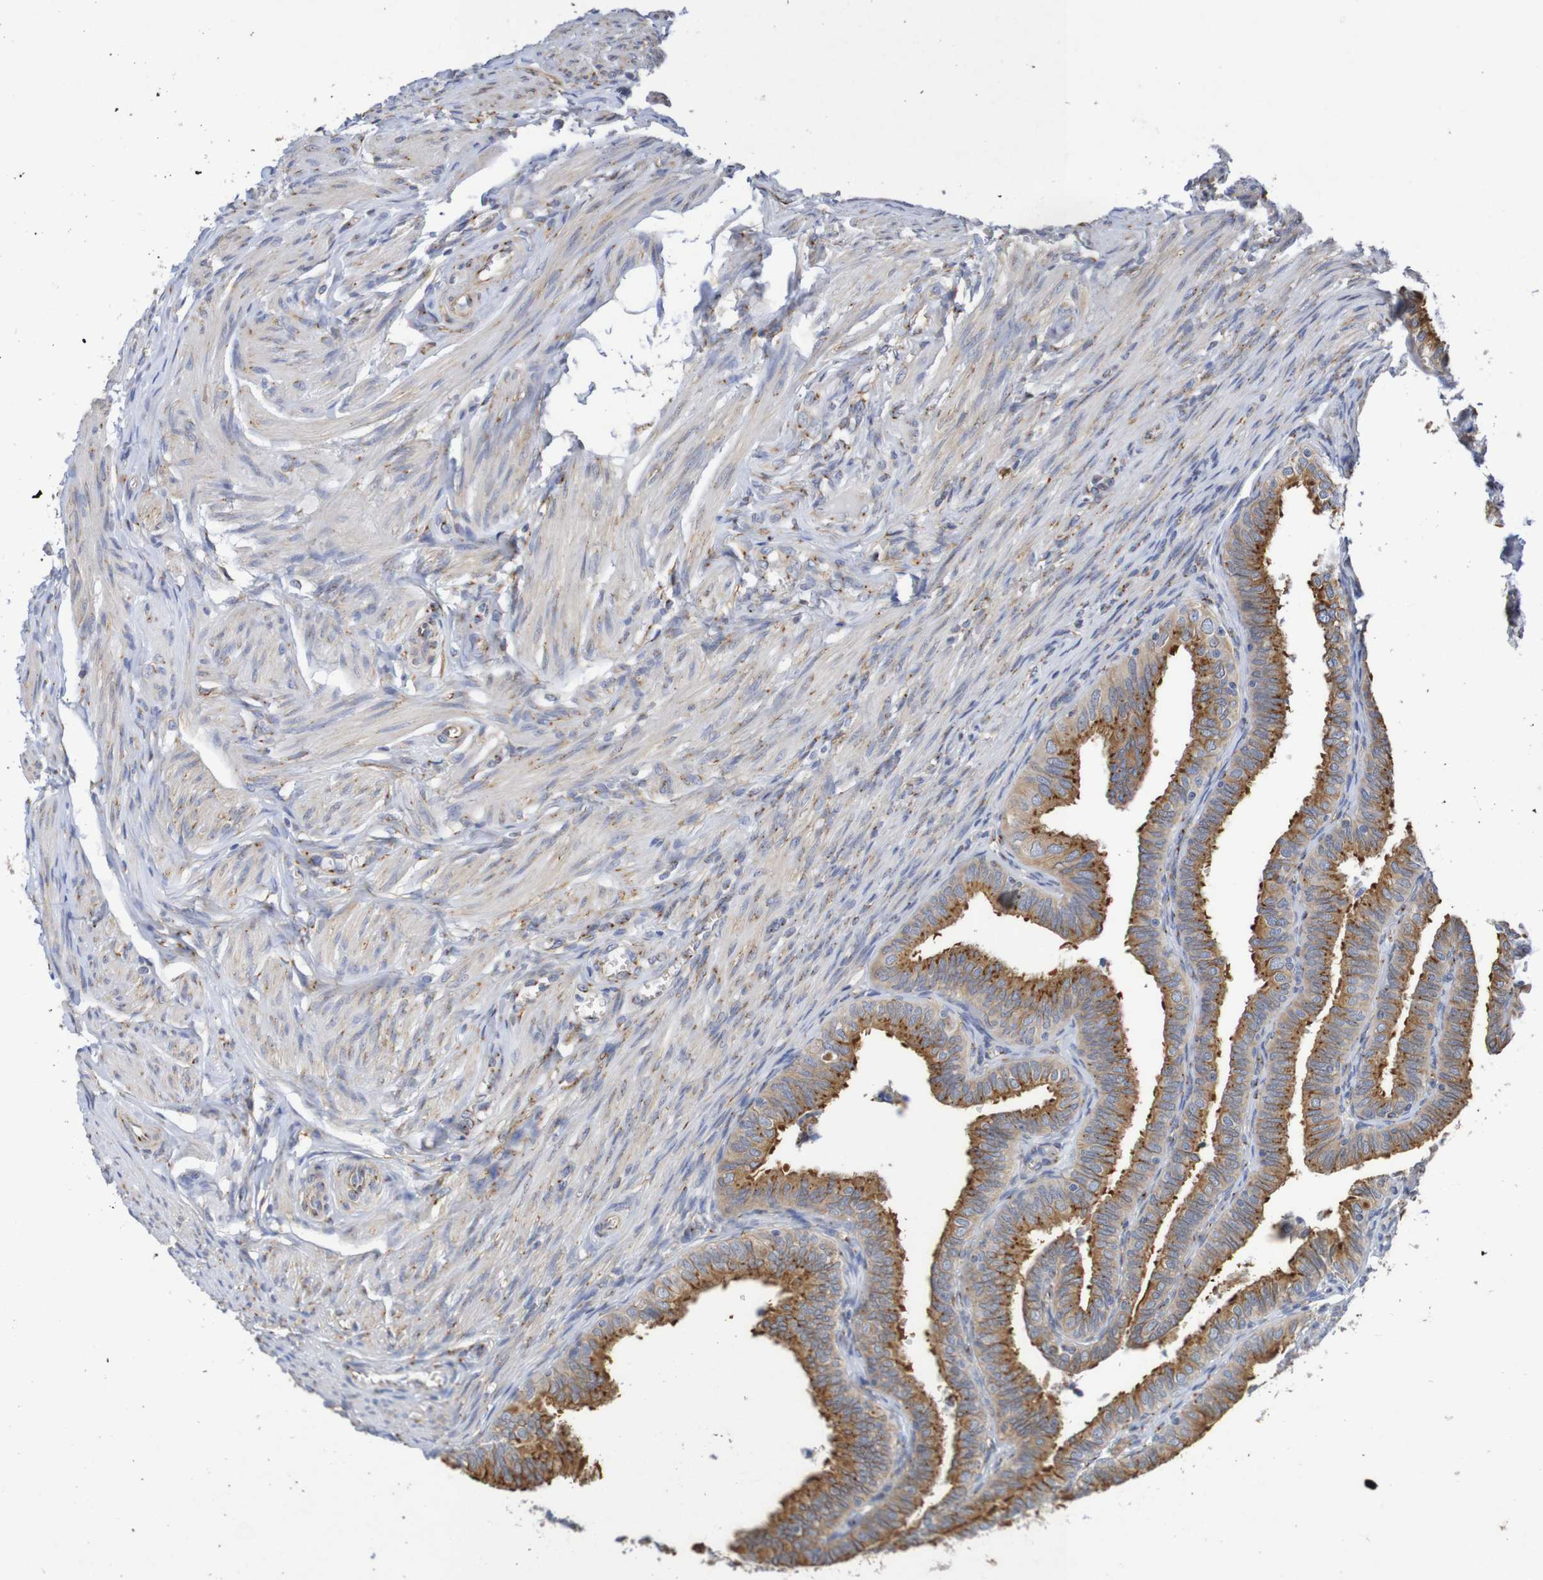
{"staining": {"intensity": "moderate", "quantity": ">75%", "location": "cytoplasmic/membranous"}, "tissue": "fallopian tube", "cell_type": "Glandular cells", "image_type": "normal", "snomed": [{"axis": "morphology", "description": "Normal tissue, NOS"}, {"axis": "topography", "description": "Fallopian tube"}], "caption": "Protein analysis of normal fallopian tube exhibits moderate cytoplasmic/membranous expression in approximately >75% of glandular cells.", "gene": "DCP2", "patient": {"sex": "female", "age": 46}}